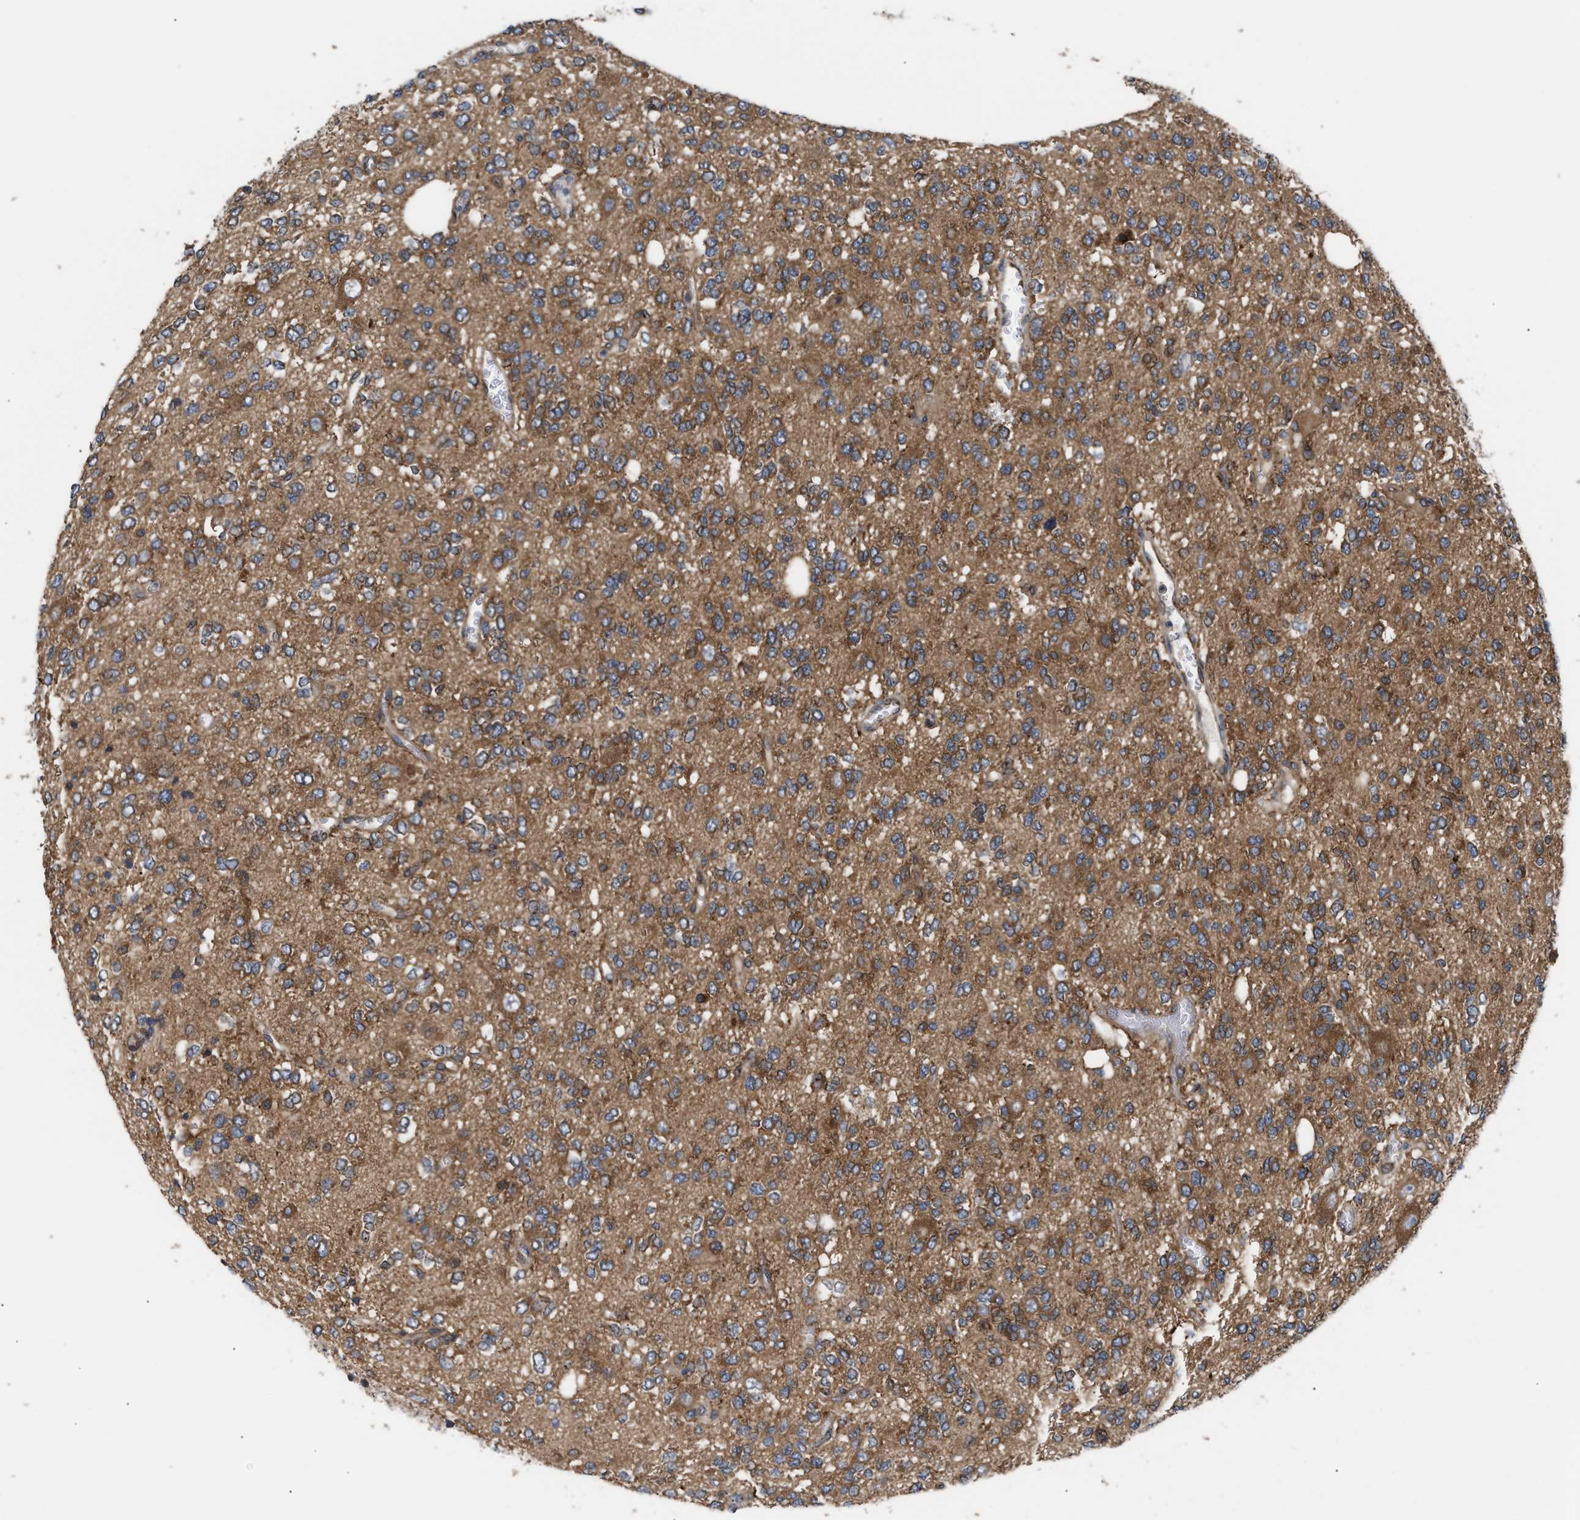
{"staining": {"intensity": "moderate", "quantity": ">75%", "location": "cytoplasmic/membranous"}, "tissue": "glioma", "cell_type": "Tumor cells", "image_type": "cancer", "snomed": [{"axis": "morphology", "description": "Glioma, malignant, Low grade"}, {"axis": "topography", "description": "Brain"}], "caption": "Immunohistochemistry photomicrograph of neoplastic tissue: human glioma stained using immunohistochemistry (IHC) displays medium levels of moderate protein expression localized specifically in the cytoplasmic/membranous of tumor cells, appearing as a cytoplasmic/membranous brown color.", "gene": "LAPTM4B", "patient": {"sex": "male", "age": 38}}